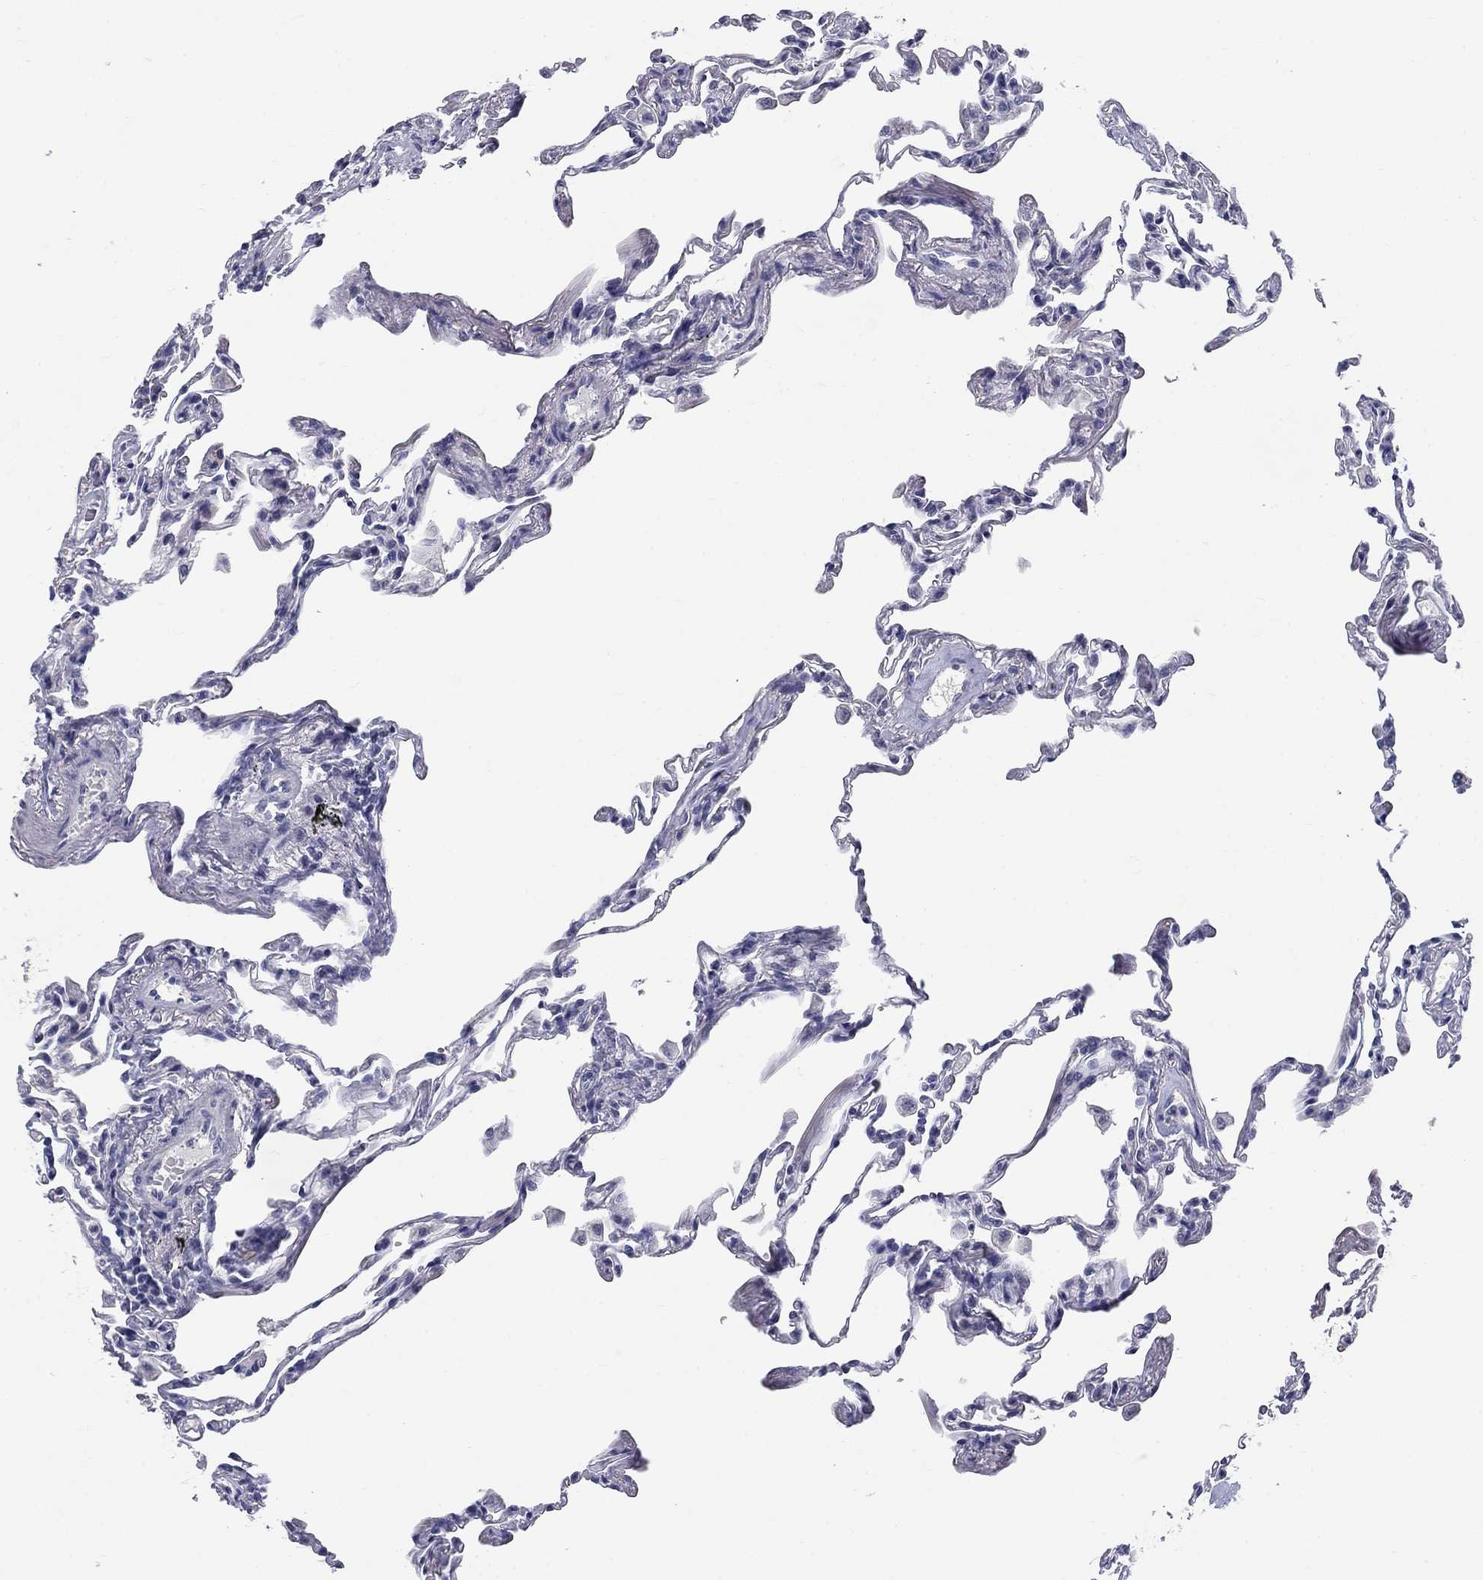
{"staining": {"intensity": "negative", "quantity": "none", "location": "none"}, "tissue": "lung", "cell_type": "Alveolar cells", "image_type": "normal", "snomed": [{"axis": "morphology", "description": "Normal tissue, NOS"}, {"axis": "topography", "description": "Lung"}], "caption": "This is an IHC histopathology image of benign lung. There is no expression in alveolar cells.", "gene": "ELAVL4", "patient": {"sex": "female", "age": 57}}